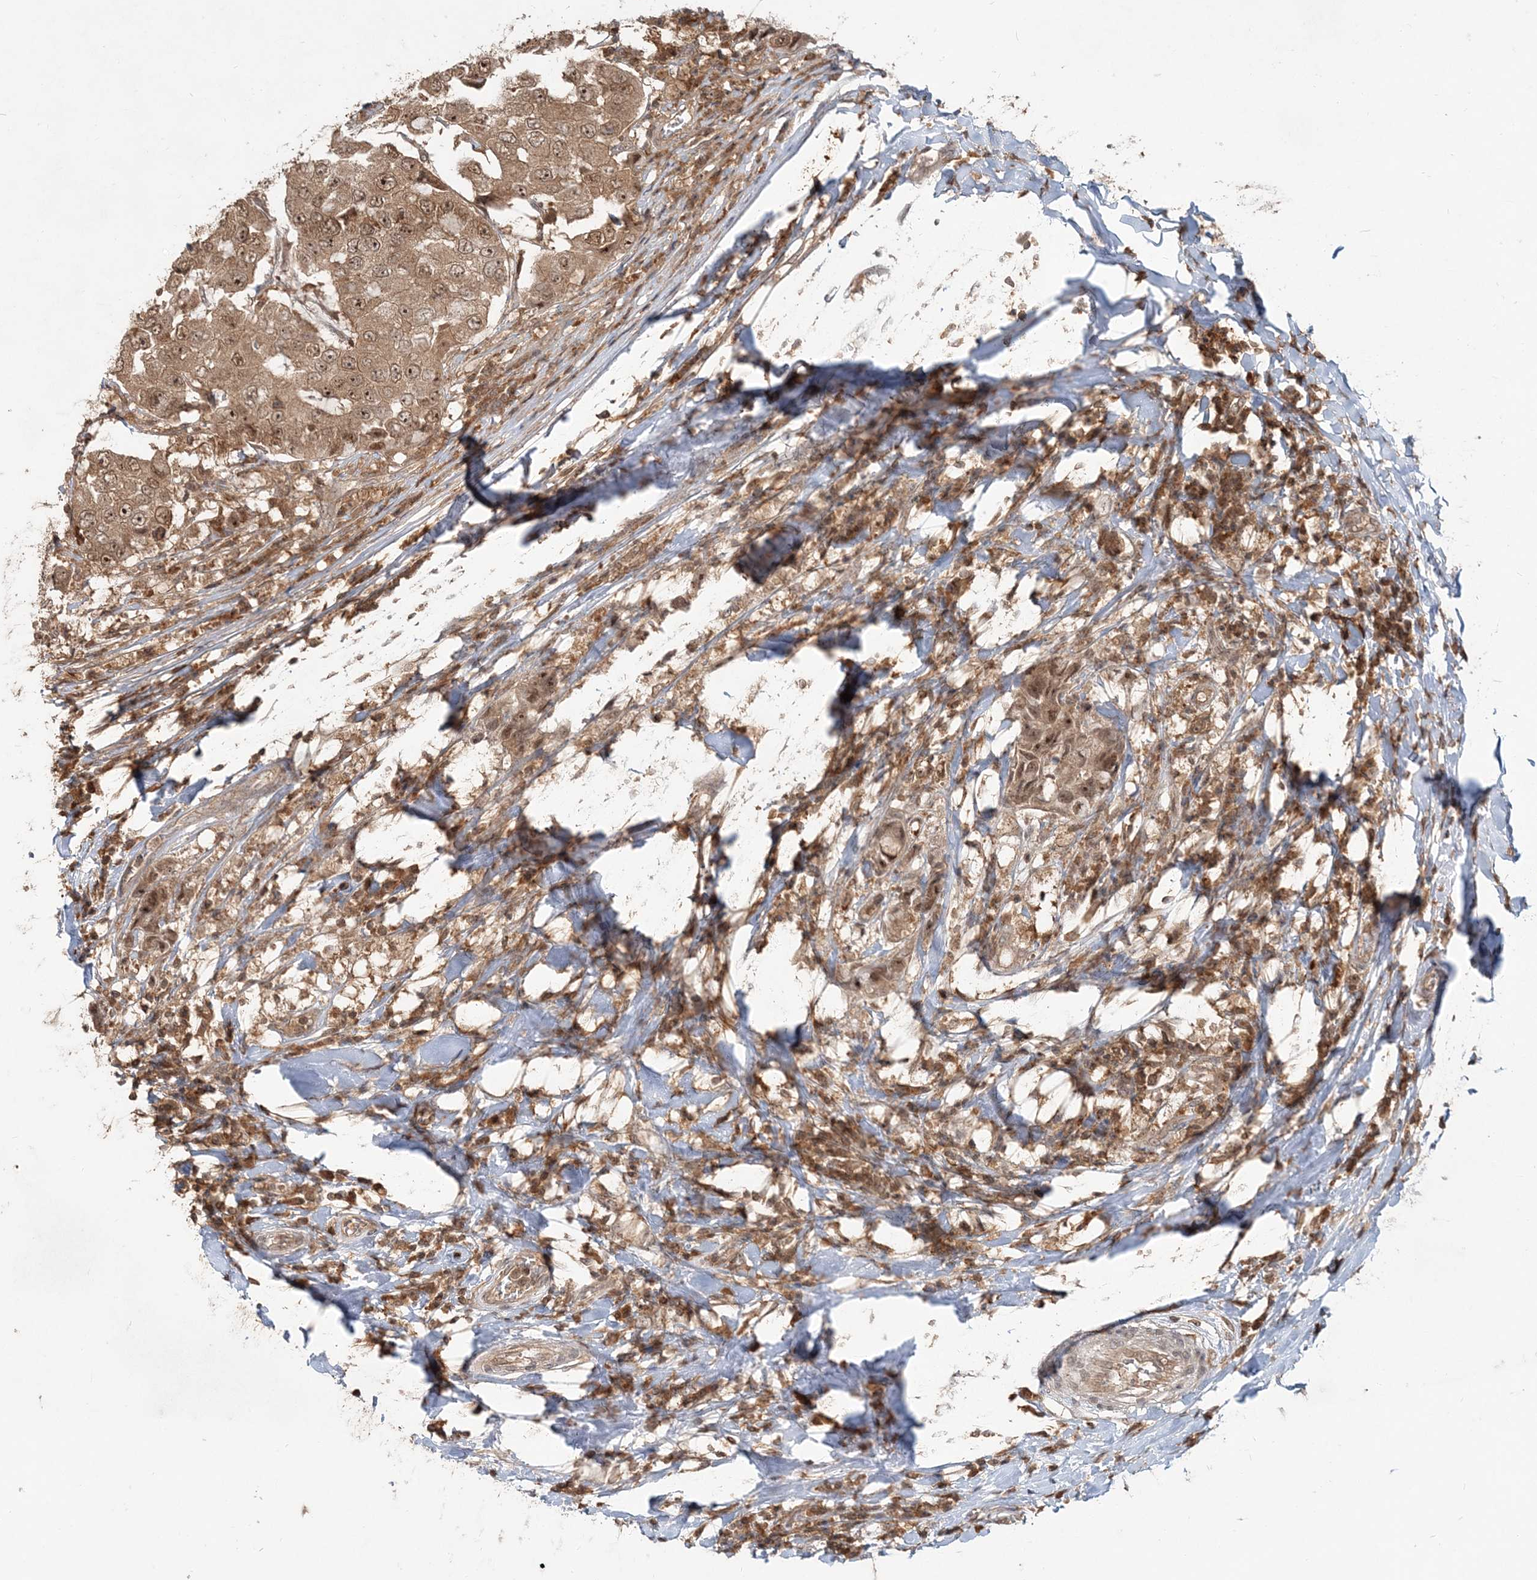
{"staining": {"intensity": "moderate", "quantity": ">75%", "location": "cytoplasmic/membranous,nuclear"}, "tissue": "breast cancer", "cell_type": "Tumor cells", "image_type": "cancer", "snomed": [{"axis": "morphology", "description": "Duct carcinoma"}, {"axis": "topography", "description": "Breast"}], "caption": "Moderate cytoplasmic/membranous and nuclear positivity for a protein is appreciated in about >75% of tumor cells of breast intraductal carcinoma using immunohistochemistry.", "gene": "CAB39", "patient": {"sex": "female", "age": 27}}